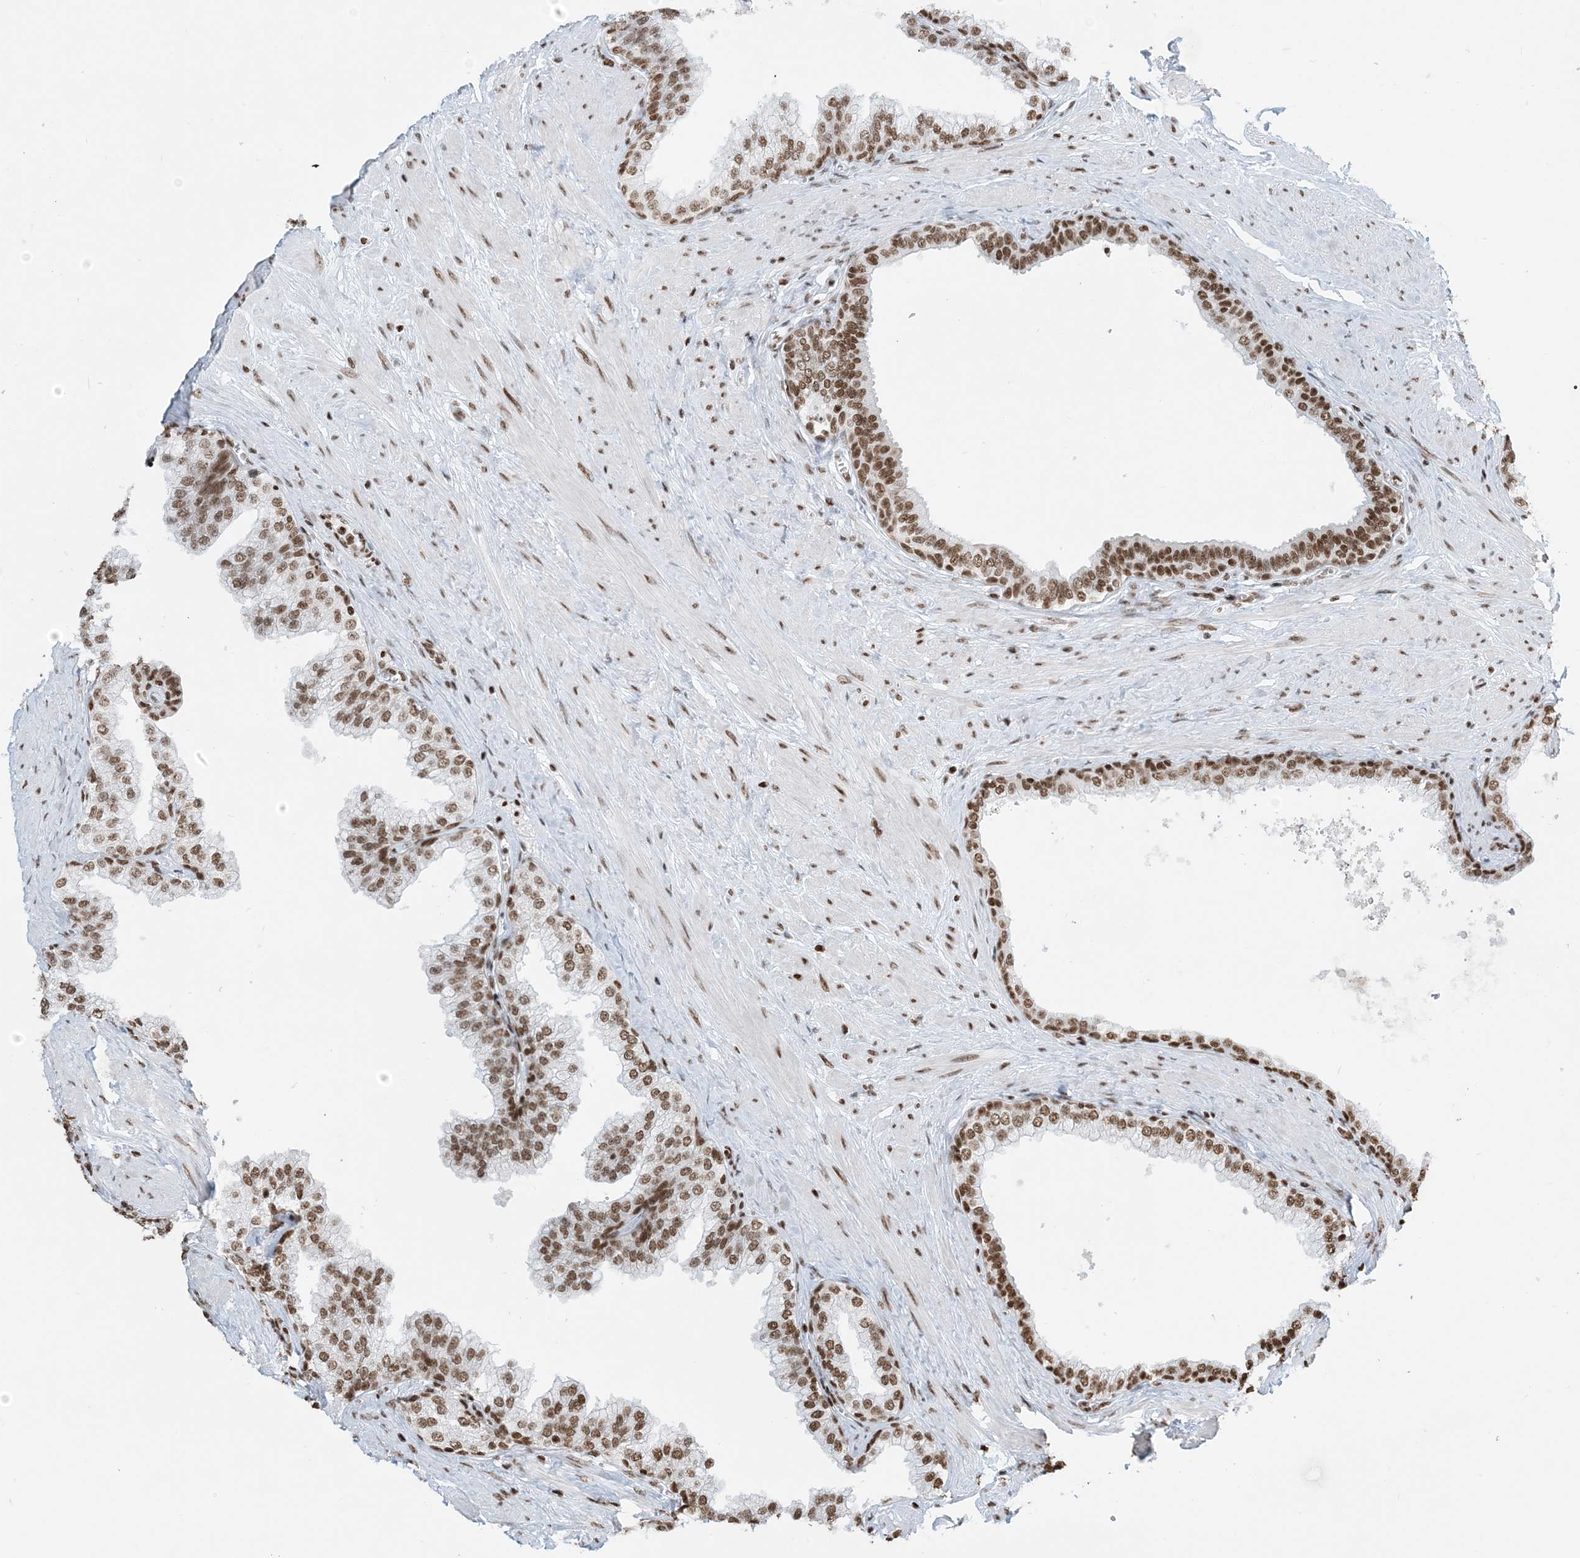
{"staining": {"intensity": "moderate", "quantity": ">75%", "location": "nuclear"}, "tissue": "prostate", "cell_type": "Glandular cells", "image_type": "normal", "snomed": [{"axis": "morphology", "description": "Normal tissue, NOS"}, {"axis": "morphology", "description": "Urothelial carcinoma, Low grade"}, {"axis": "topography", "description": "Urinary bladder"}, {"axis": "topography", "description": "Prostate"}], "caption": "Glandular cells demonstrate medium levels of moderate nuclear expression in approximately >75% of cells in unremarkable prostate. (Stains: DAB in brown, nuclei in blue, Microscopy: brightfield microscopy at high magnification).", "gene": "H3", "patient": {"sex": "male", "age": 60}}